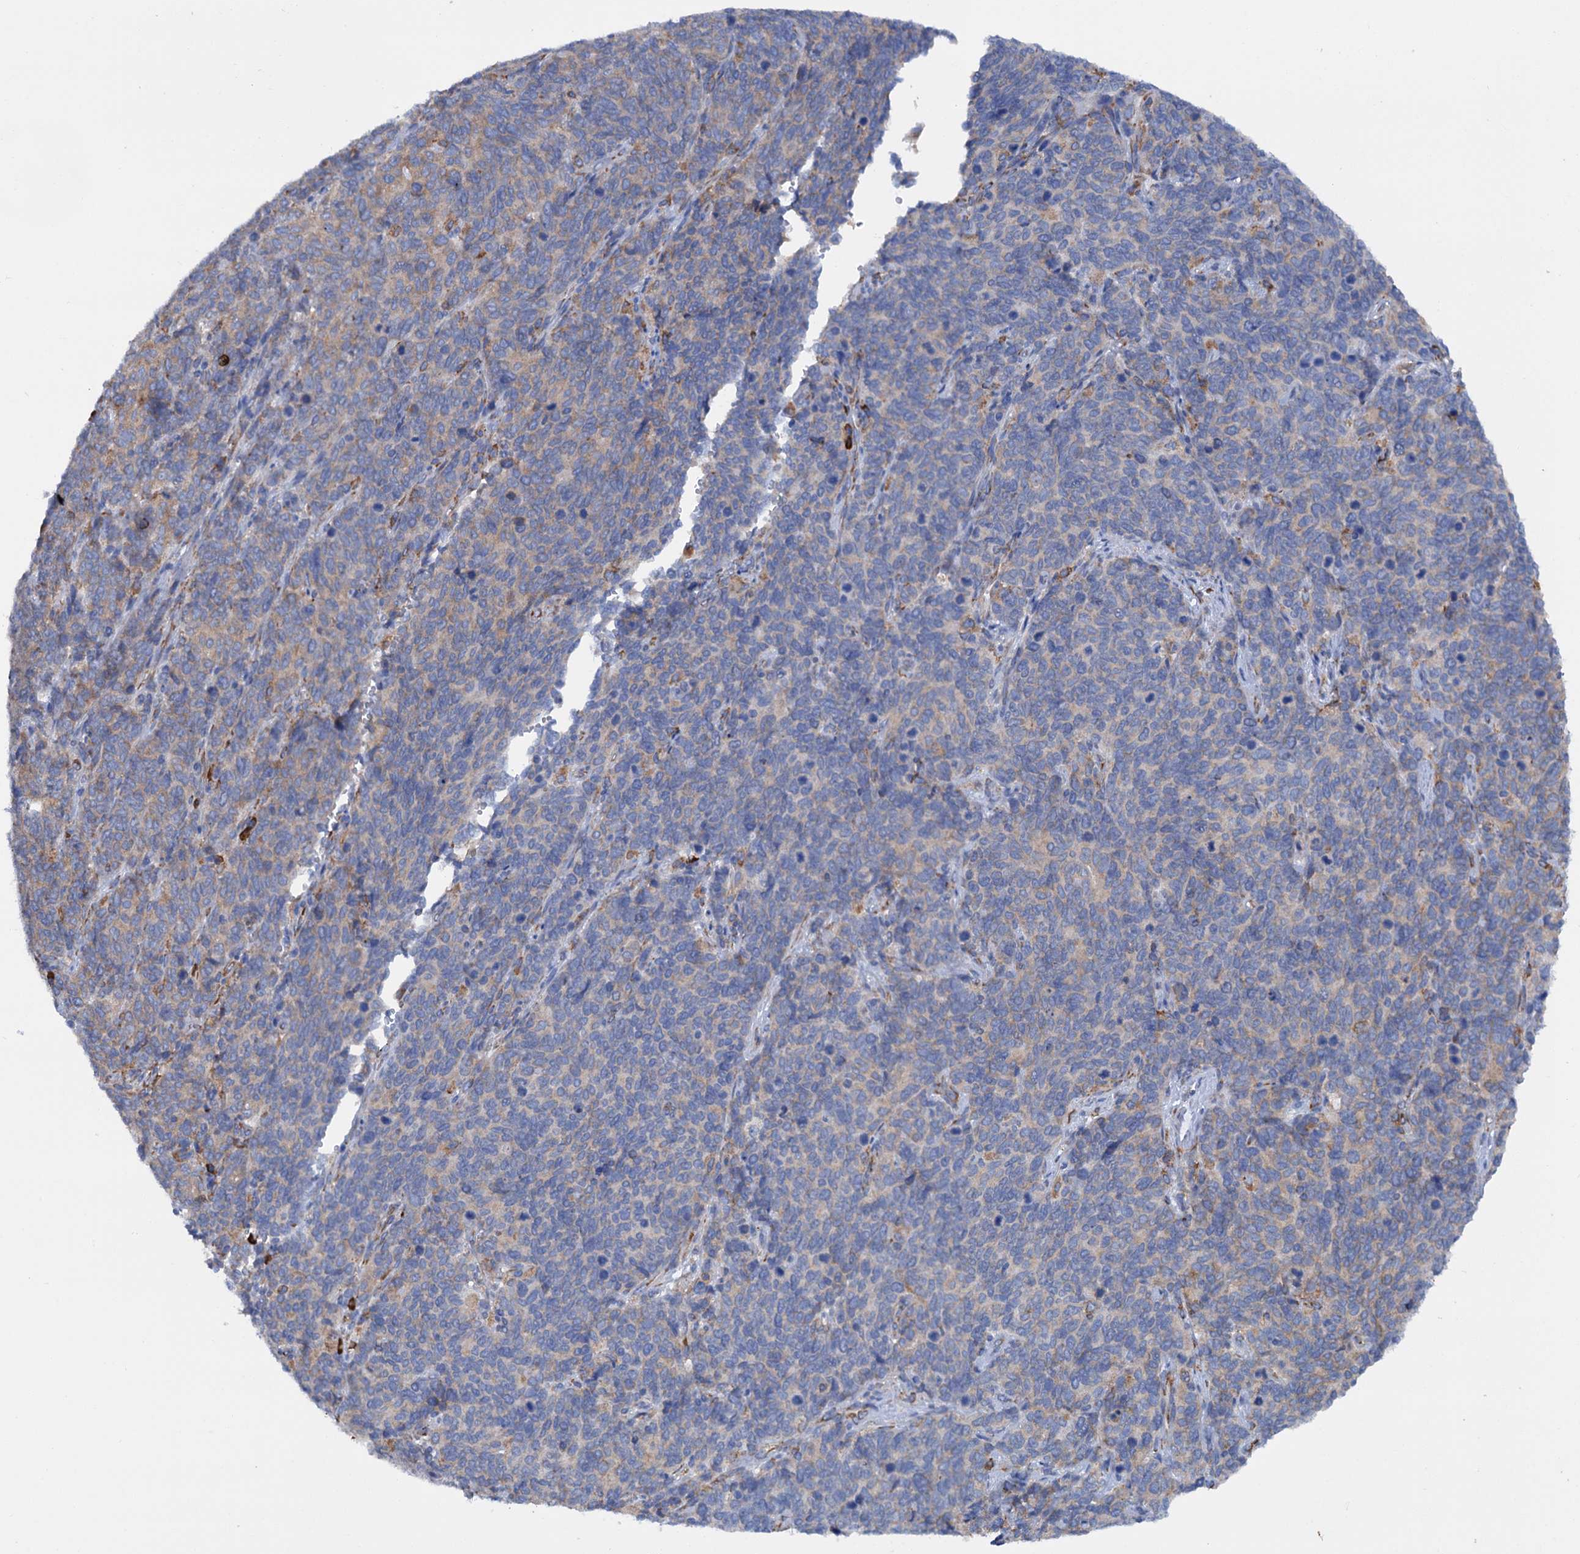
{"staining": {"intensity": "weak", "quantity": "<25%", "location": "cytoplasmic/membranous"}, "tissue": "cervical cancer", "cell_type": "Tumor cells", "image_type": "cancer", "snomed": [{"axis": "morphology", "description": "Squamous cell carcinoma, NOS"}, {"axis": "topography", "description": "Cervix"}], "caption": "Cervical cancer (squamous cell carcinoma) was stained to show a protein in brown. There is no significant positivity in tumor cells.", "gene": "SHE", "patient": {"sex": "female", "age": 60}}